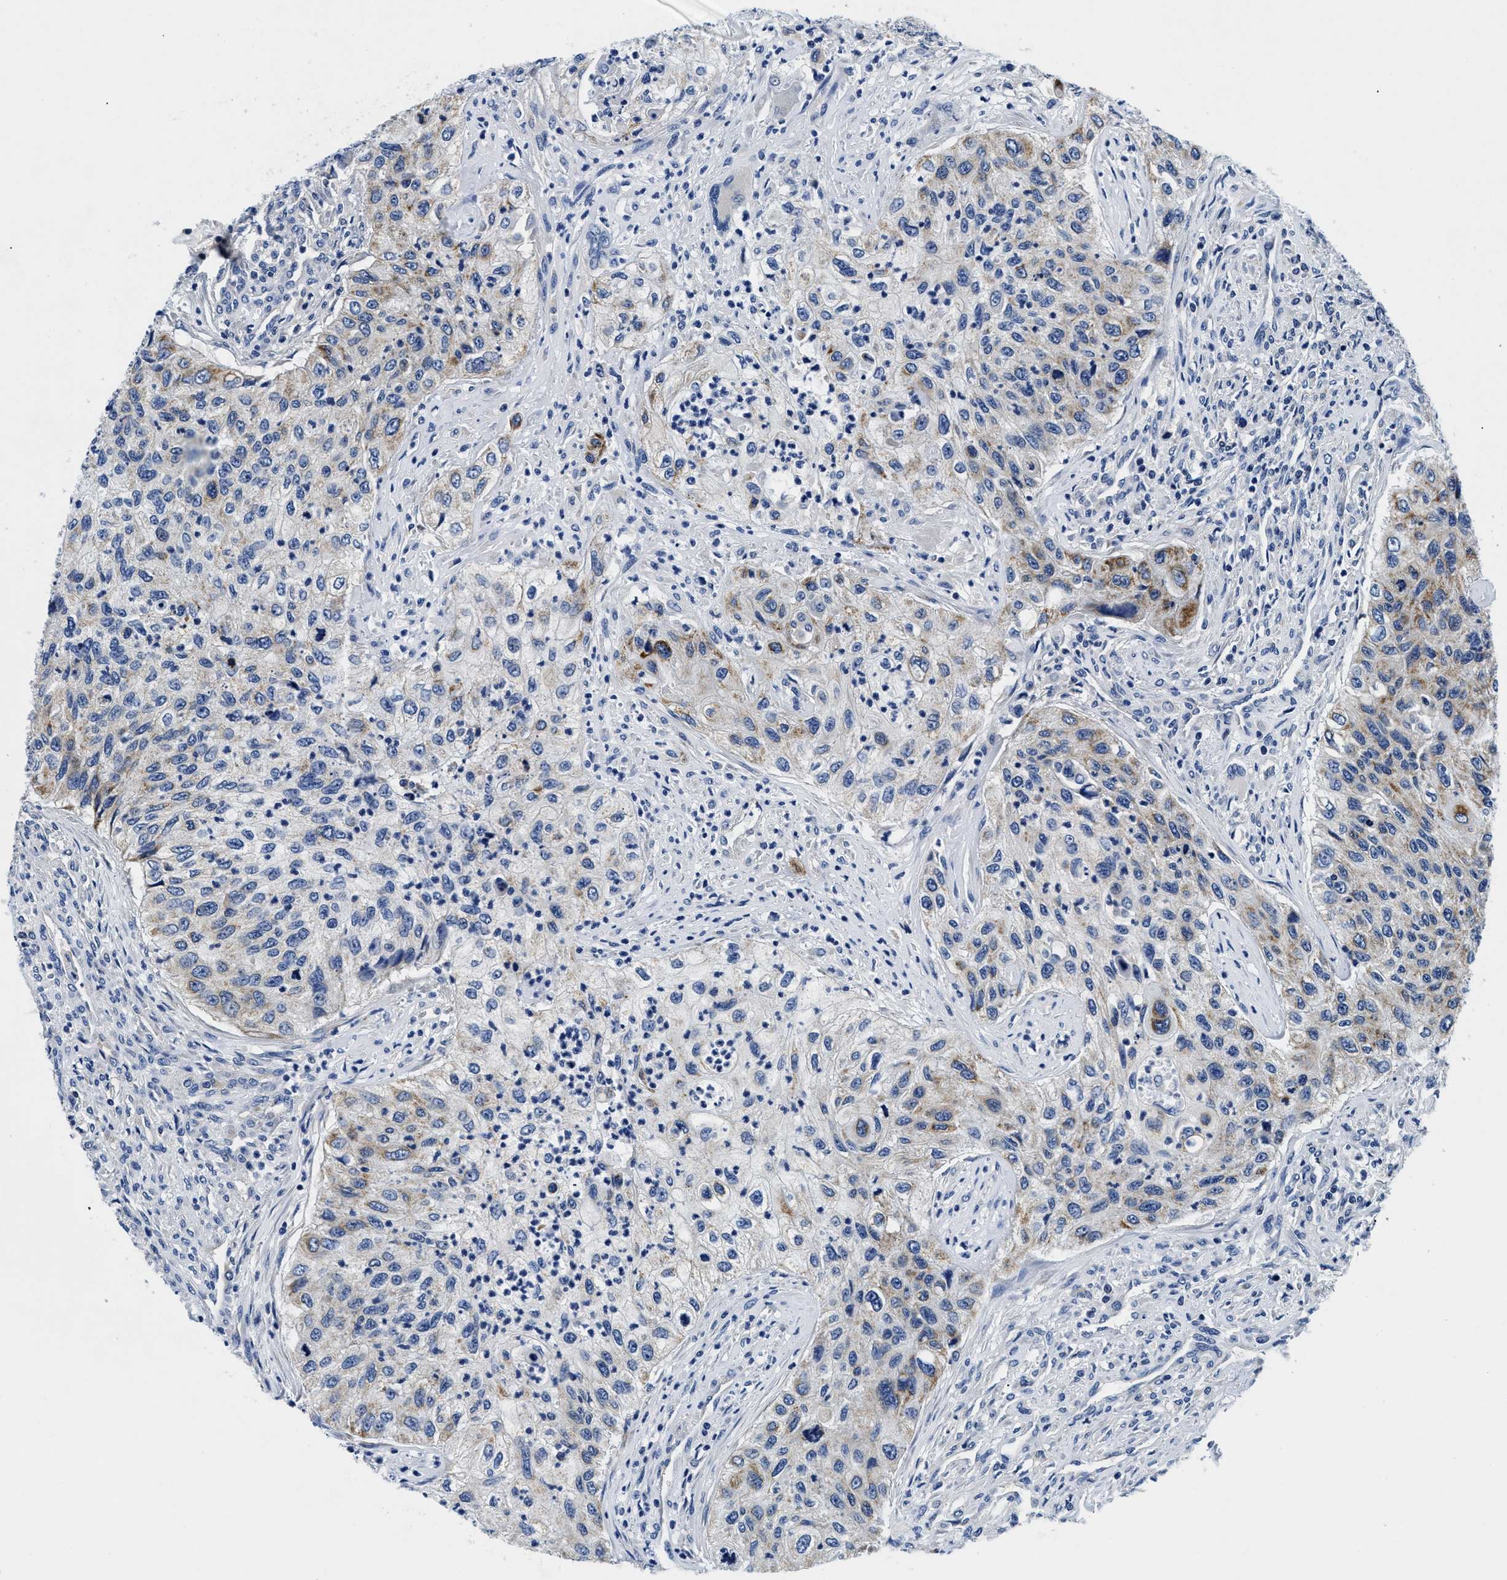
{"staining": {"intensity": "weak", "quantity": "<25%", "location": "cytoplasmic/membranous"}, "tissue": "urothelial cancer", "cell_type": "Tumor cells", "image_type": "cancer", "snomed": [{"axis": "morphology", "description": "Urothelial carcinoma, High grade"}, {"axis": "topography", "description": "Urinary bladder"}], "caption": "DAB immunohistochemical staining of urothelial carcinoma (high-grade) exhibits no significant positivity in tumor cells. Nuclei are stained in blue.", "gene": "MEA1", "patient": {"sex": "female", "age": 60}}